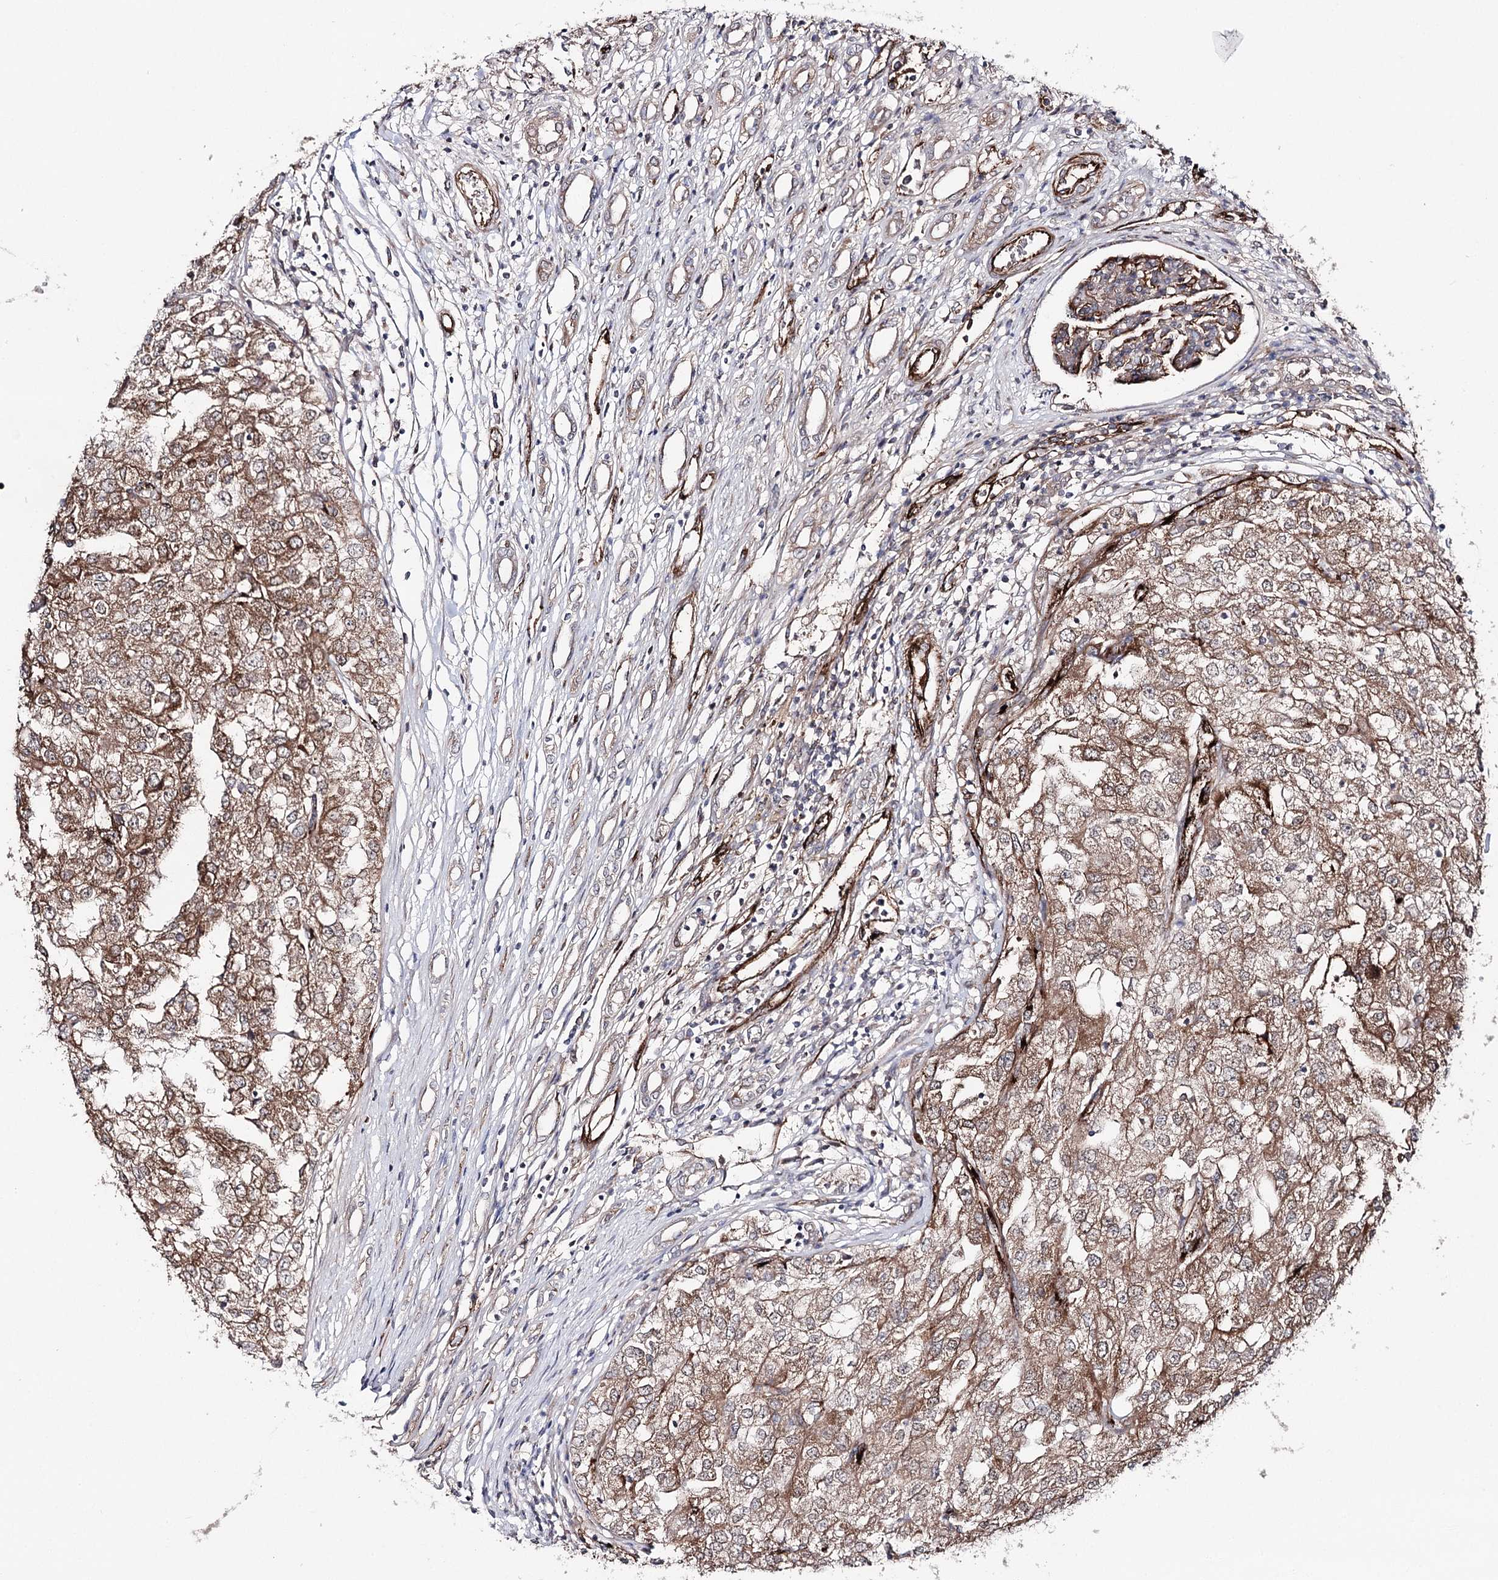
{"staining": {"intensity": "moderate", "quantity": ">75%", "location": "cytoplasmic/membranous"}, "tissue": "renal cancer", "cell_type": "Tumor cells", "image_type": "cancer", "snomed": [{"axis": "morphology", "description": "Adenocarcinoma, NOS"}, {"axis": "topography", "description": "Kidney"}], "caption": "Protein staining of renal adenocarcinoma tissue displays moderate cytoplasmic/membranous expression in about >75% of tumor cells. The staining is performed using DAB brown chromogen to label protein expression. The nuclei are counter-stained blue using hematoxylin.", "gene": "MIB1", "patient": {"sex": "female", "age": 54}}